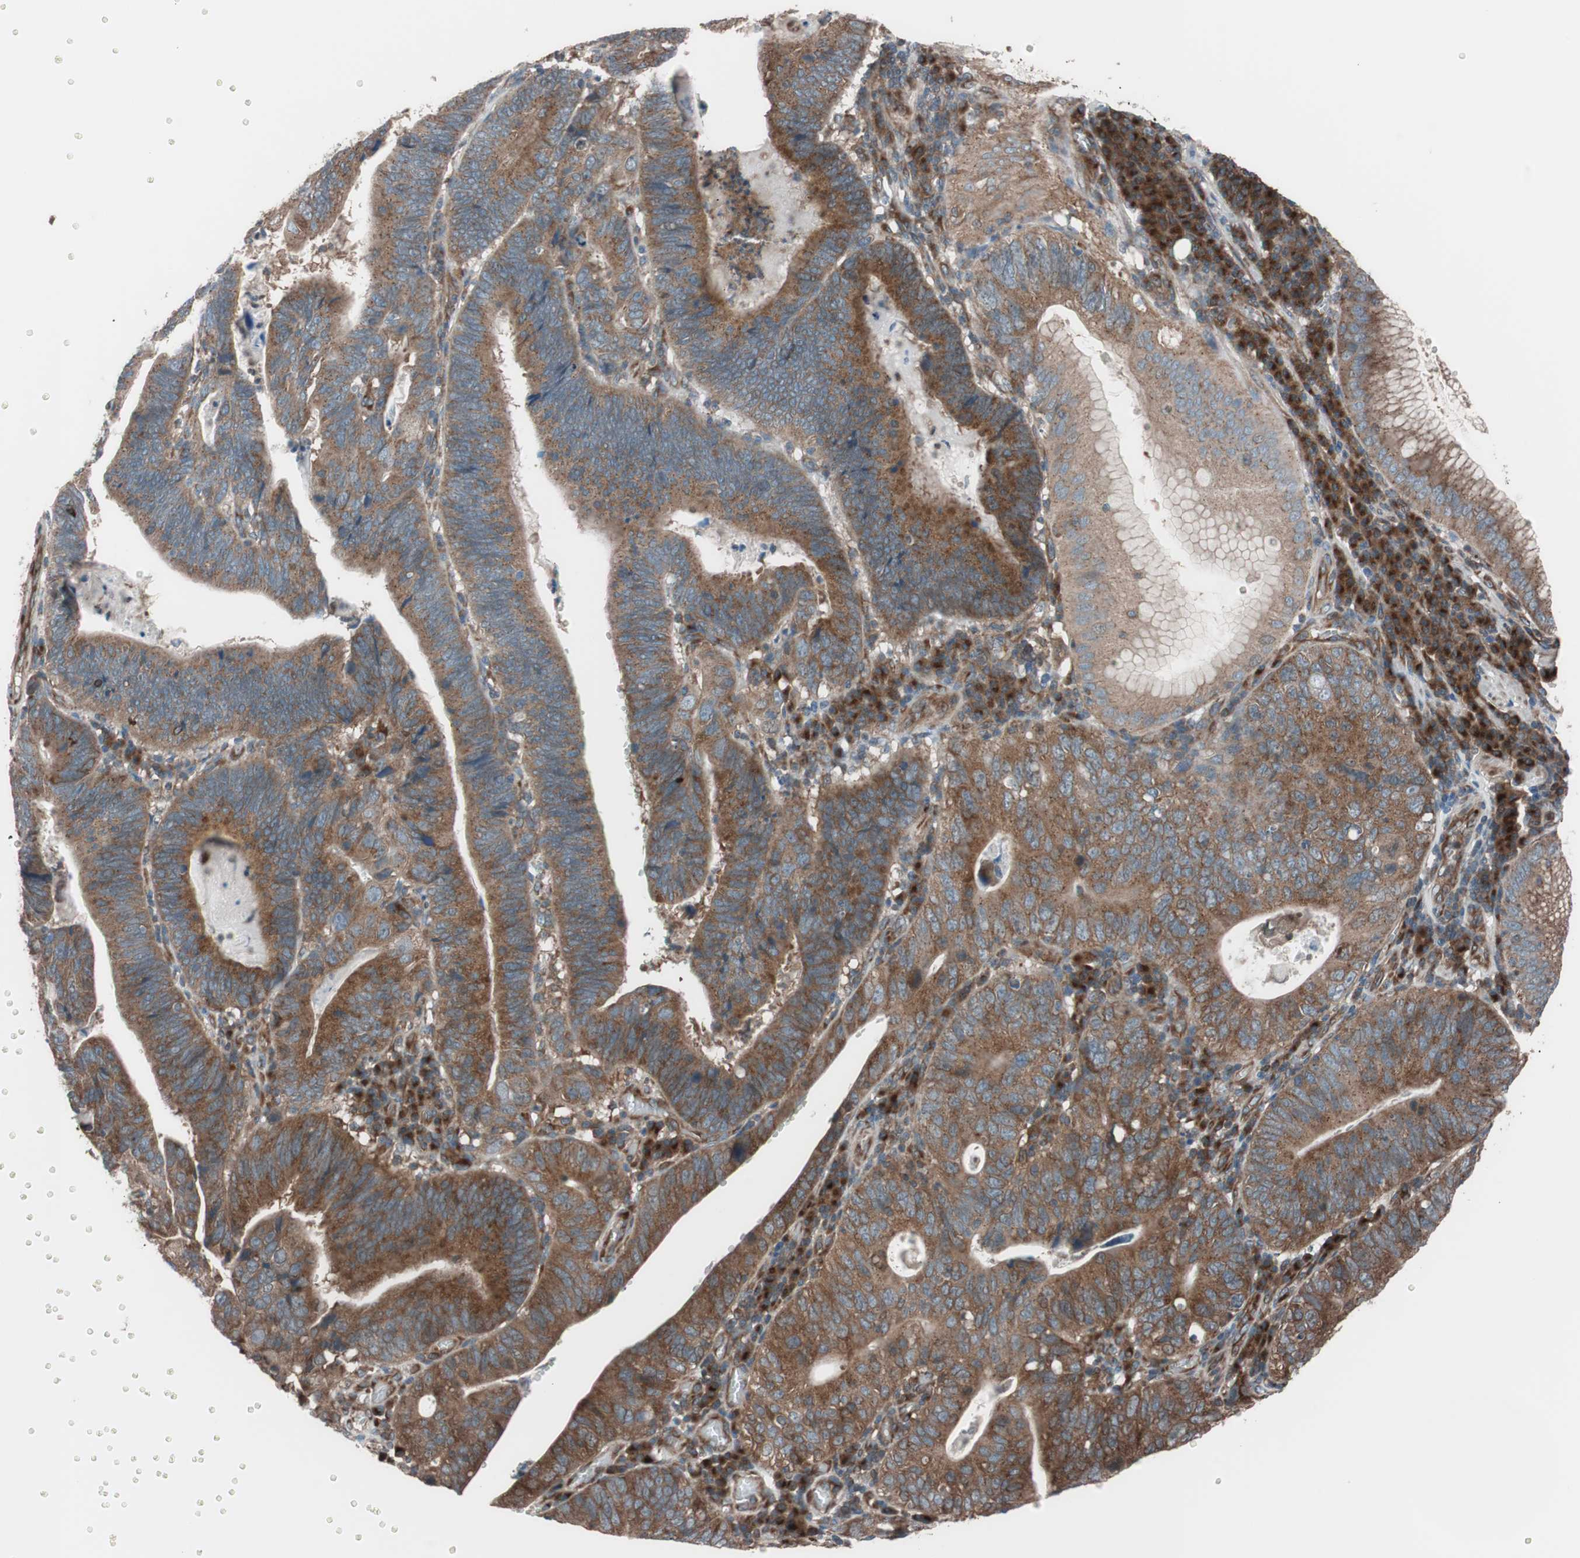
{"staining": {"intensity": "moderate", "quantity": ">75%", "location": "cytoplasmic/membranous"}, "tissue": "stomach cancer", "cell_type": "Tumor cells", "image_type": "cancer", "snomed": [{"axis": "morphology", "description": "Adenocarcinoma, NOS"}, {"axis": "topography", "description": "Stomach"}], "caption": "There is medium levels of moderate cytoplasmic/membranous staining in tumor cells of stomach cancer (adenocarcinoma), as demonstrated by immunohistochemical staining (brown color).", "gene": "SEC31A", "patient": {"sex": "male", "age": 59}}